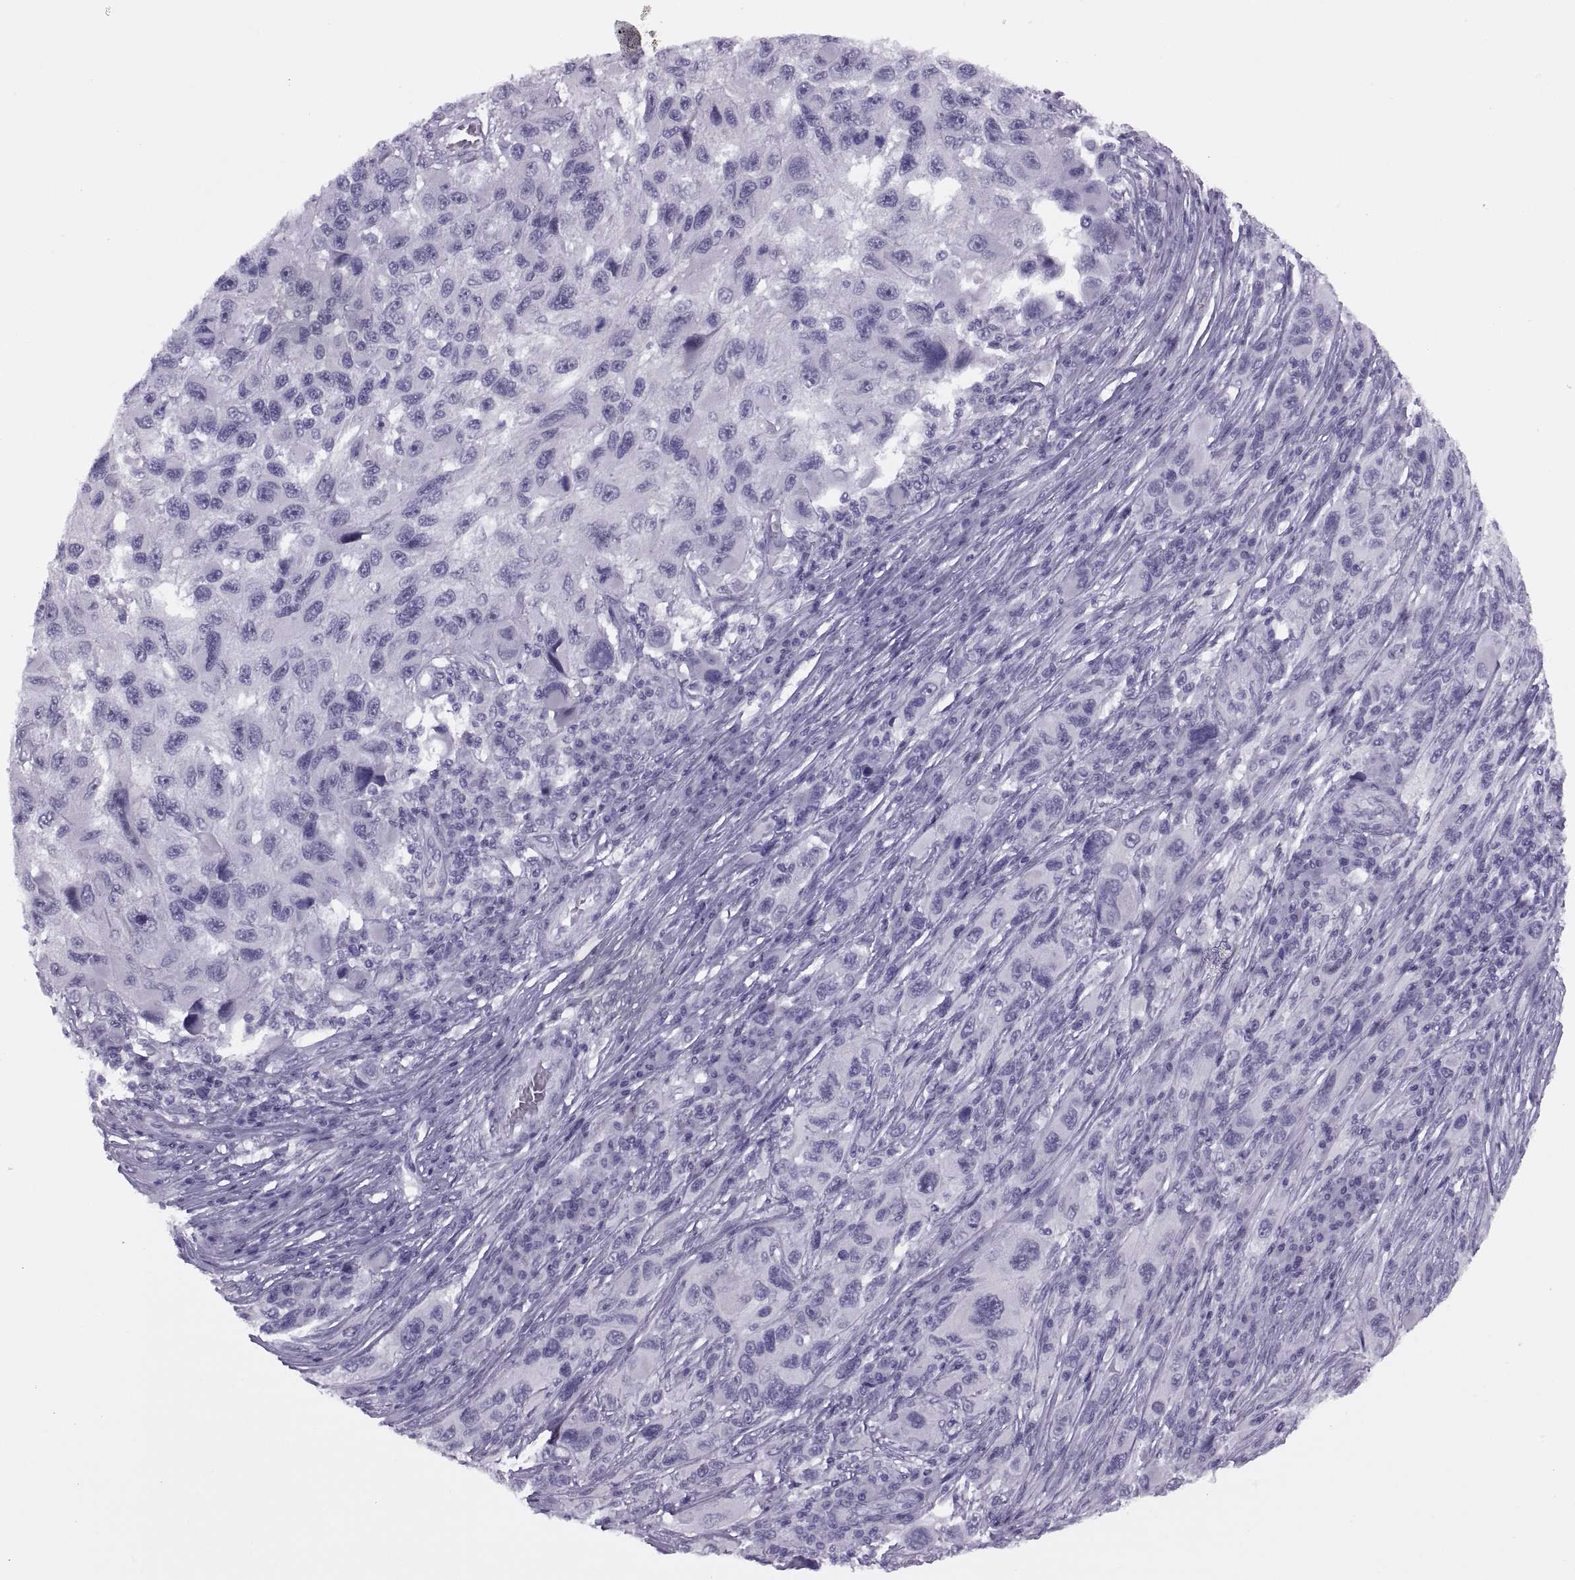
{"staining": {"intensity": "negative", "quantity": "none", "location": "none"}, "tissue": "melanoma", "cell_type": "Tumor cells", "image_type": "cancer", "snomed": [{"axis": "morphology", "description": "Malignant melanoma, NOS"}, {"axis": "topography", "description": "Skin"}], "caption": "Immunohistochemical staining of malignant melanoma reveals no significant positivity in tumor cells. (Stains: DAB immunohistochemistry (IHC) with hematoxylin counter stain, Microscopy: brightfield microscopy at high magnification).", "gene": "FAM24A", "patient": {"sex": "male", "age": 53}}